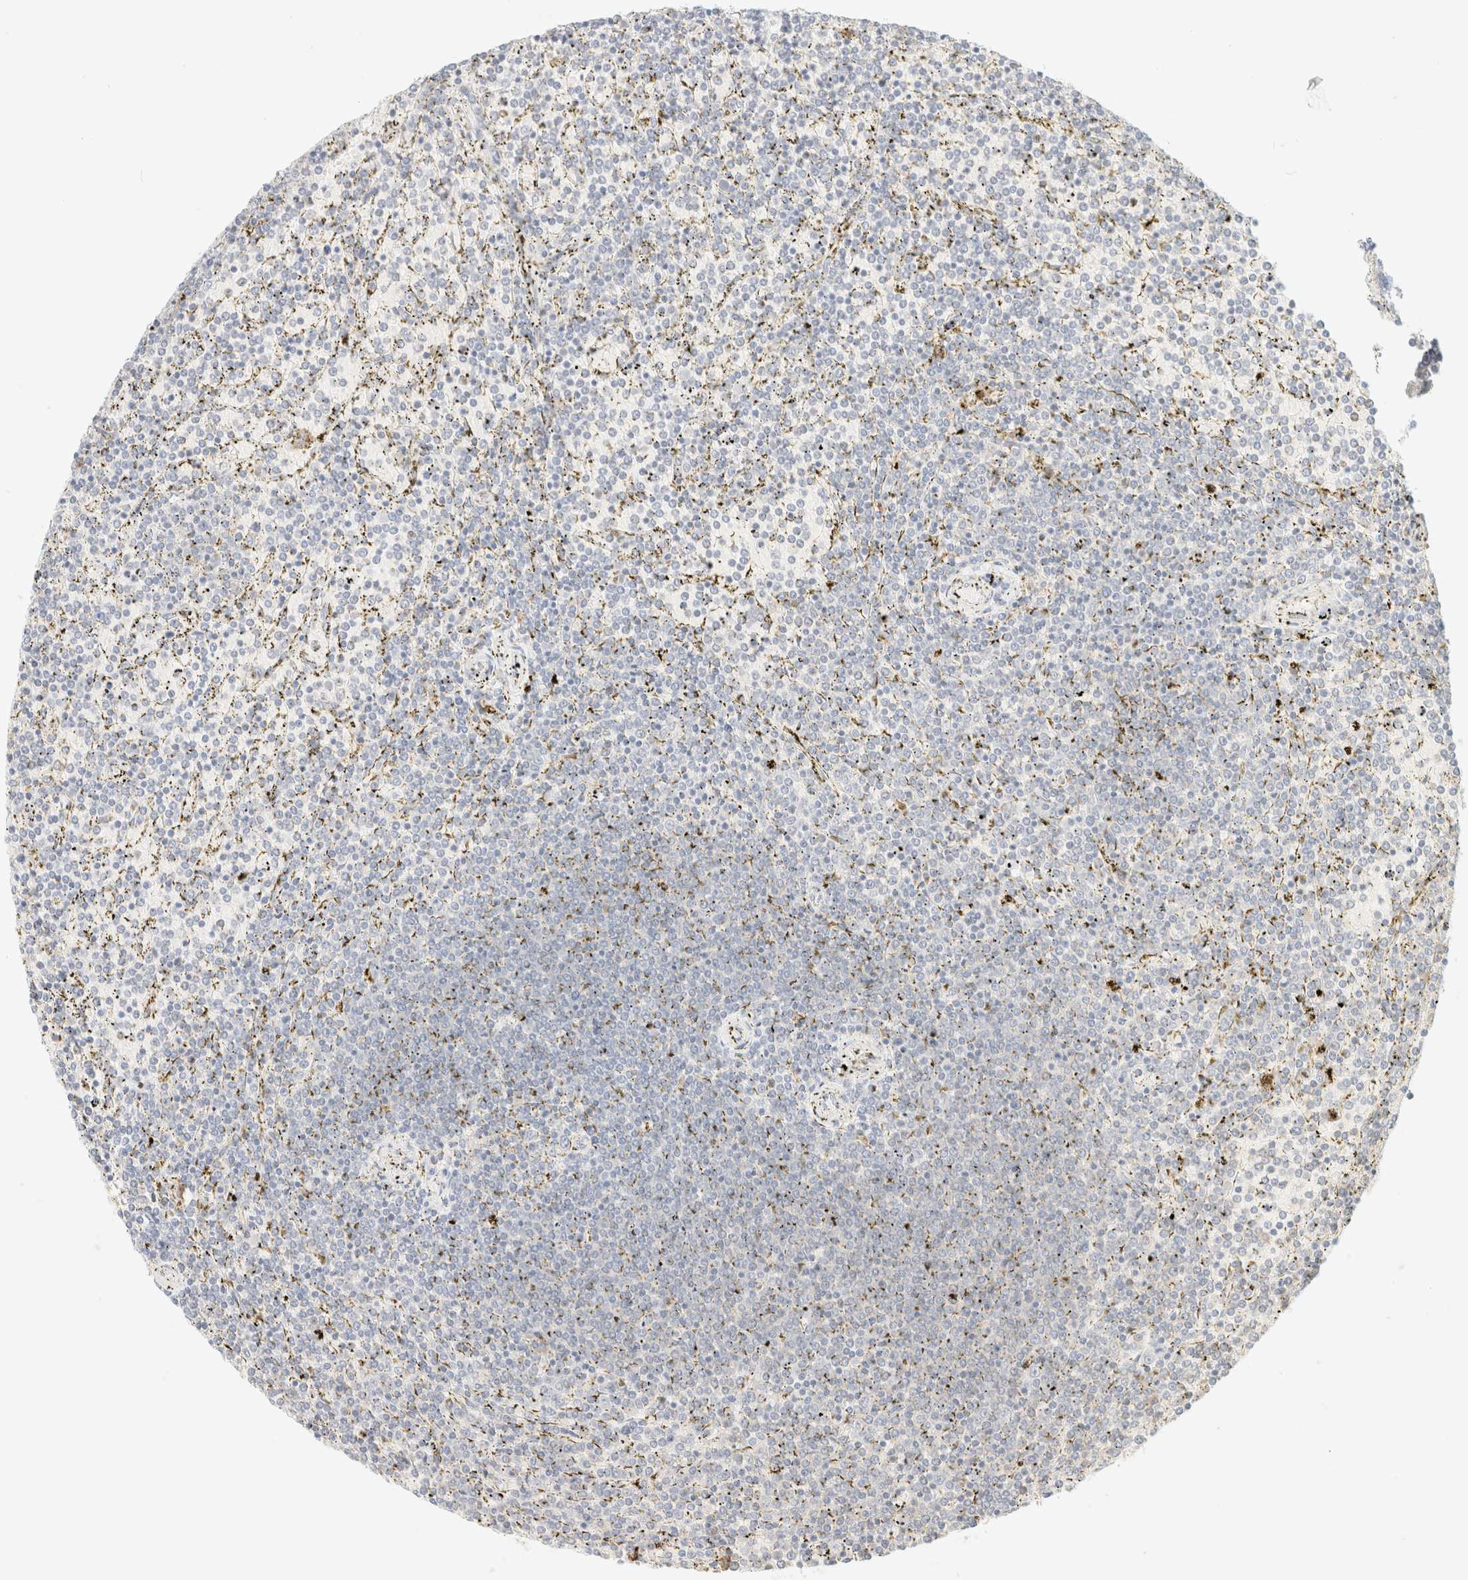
{"staining": {"intensity": "negative", "quantity": "none", "location": "none"}, "tissue": "lymphoma", "cell_type": "Tumor cells", "image_type": "cancer", "snomed": [{"axis": "morphology", "description": "Malignant lymphoma, non-Hodgkin's type, Low grade"}, {"axis": "topography", "description": "Spleen"}], "caption": "This is an immunohistochemistry (IHC) photomicrograph of low-grade malignant lymphoma, non-Hodgkin's type. There is no staining in tumor cells.", "gene": "TIMD4", "patient": {"sex": "female", "age": 77}}